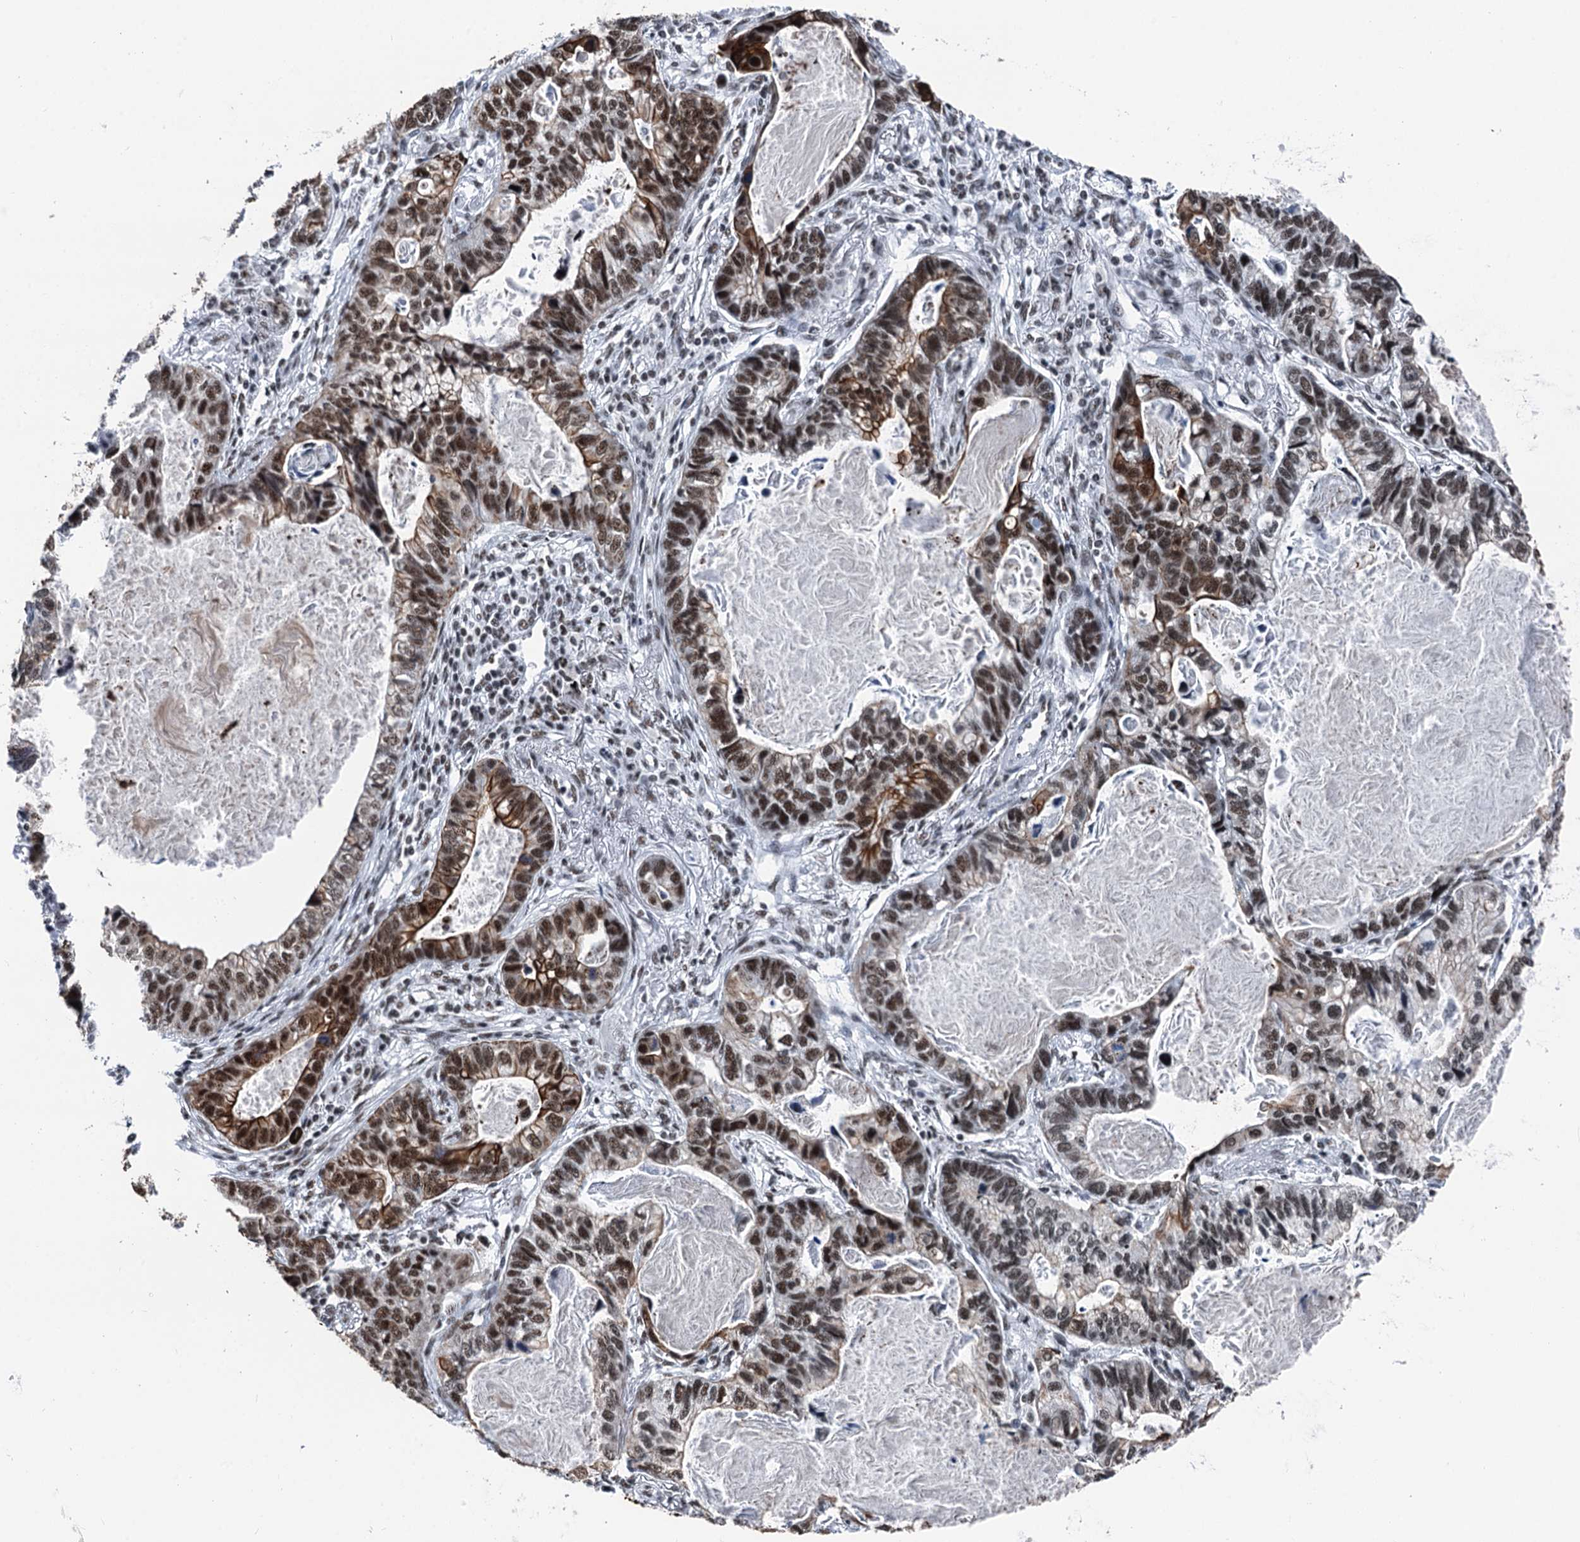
{"staining": {"intensity": "moderate", "quantity": ">75%", "location": "nuclear"}, "tissue": "lung cancer", "cell_type": "Tumor cells", "image_type": "cancer", "snomed": [{"axis": "morphology", "description": "Adenocarcinoma, NOS"}, {"axis": "topography", "description": "Lung"}], "caption": "Lung adenocarcinoma was stained to show a protein in brown. There is medium levels of moderate nuclear staining in approximately >75% of tumor cells. Nuclei are stained in blue.", "gene": "DDX23", "patient": {"sex": "male", "age": 67}}